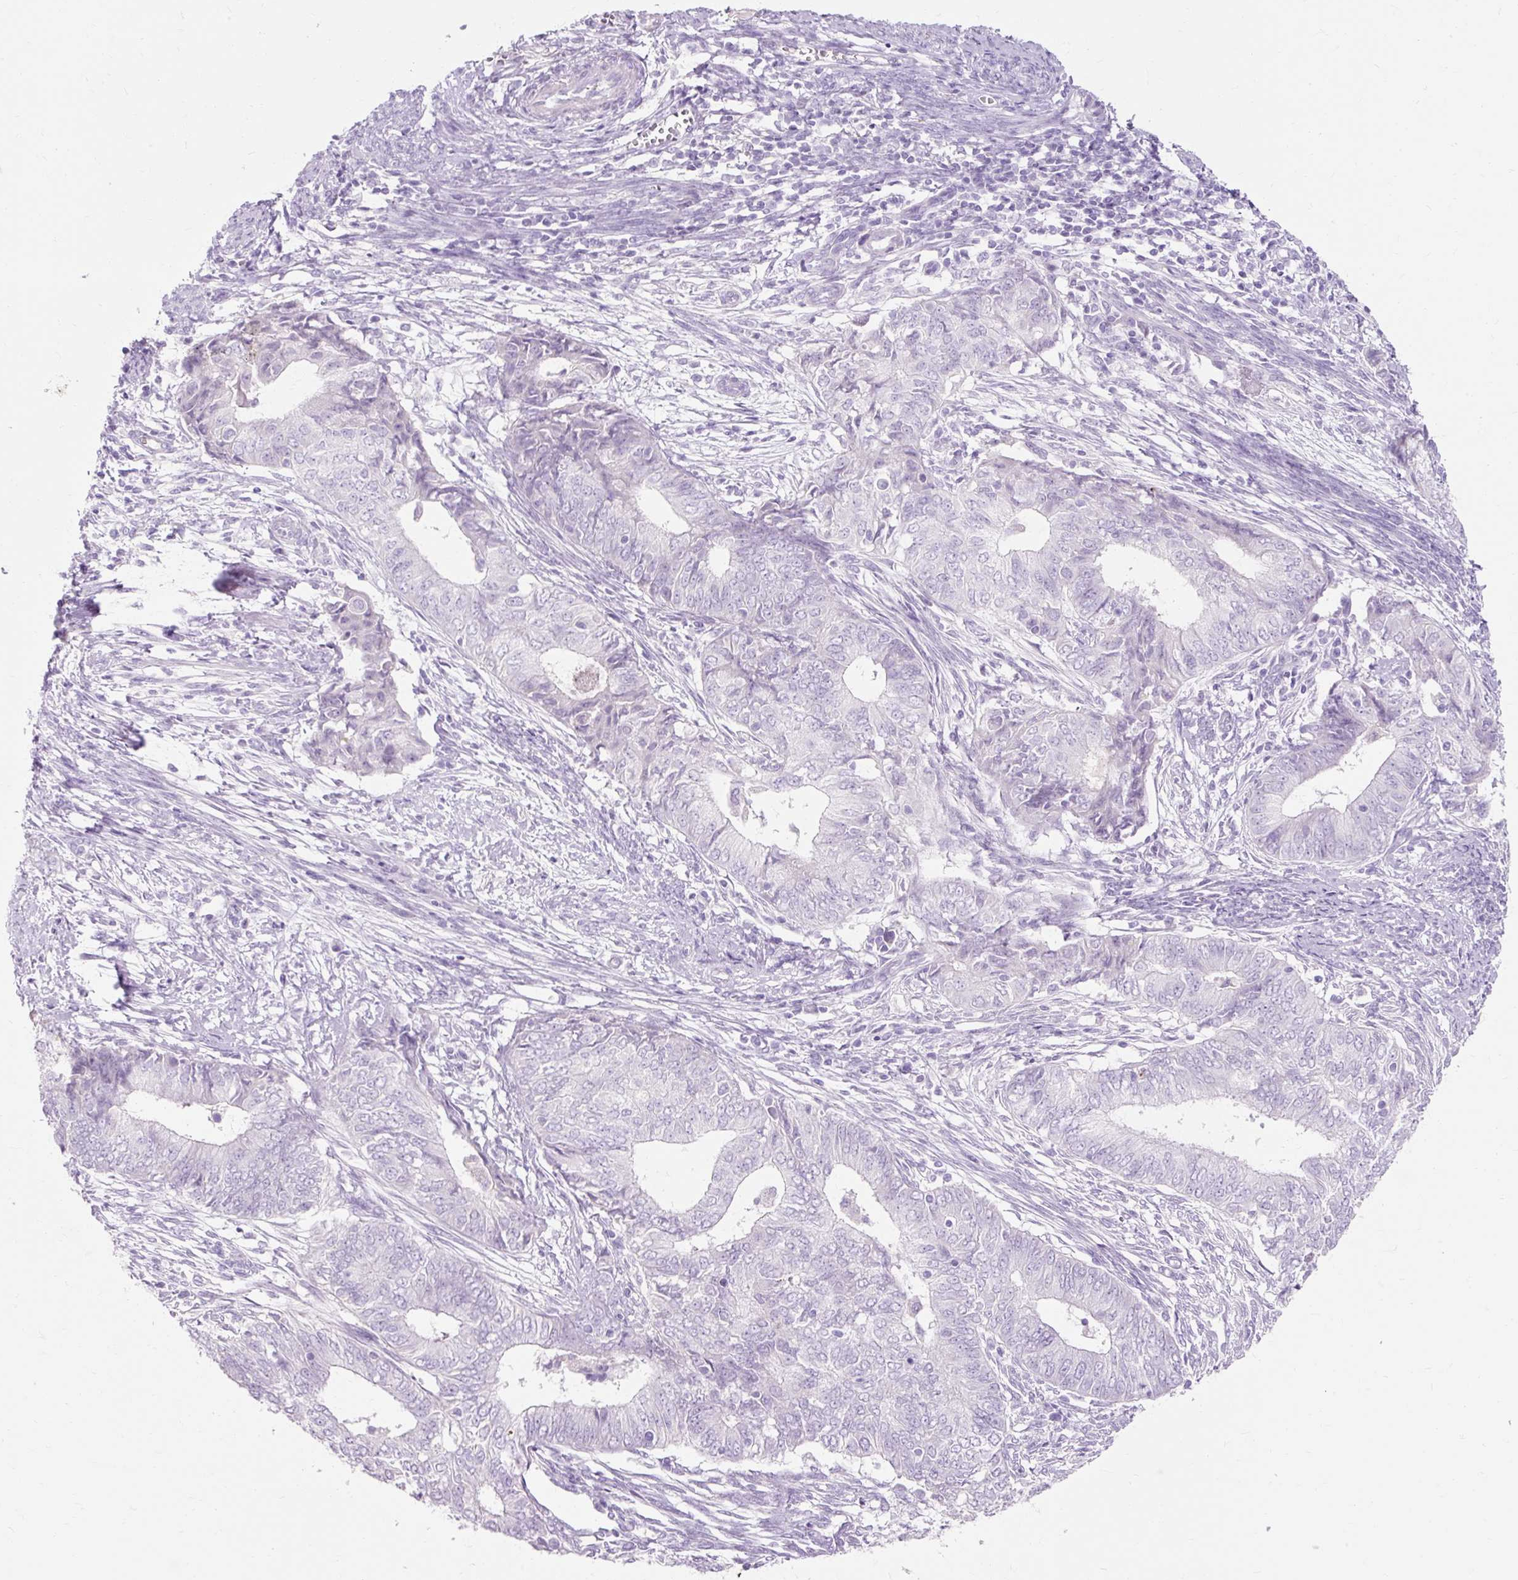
{"staining": {"intensity": "negative", "quantity": "none", "location": "none"}, "tissue": "endometrial cancer", "cell_type": "Tumor cells", "image_type": "cancer", "snomed": [{"axis": "morphology", "description": "Adenocarcinoma, NOS"}, {"axis": "topography", "description": "Endometrium"}], "caption": "An immunohistochemistry (IHC) photomicrograph of adenocarcinoma (endometrial) is shown. There is no staining in tumor cells of adenocarcinoma (endometrial).", "gene": "TMEM213", "patient": {"sex": "female", "age": 62}}